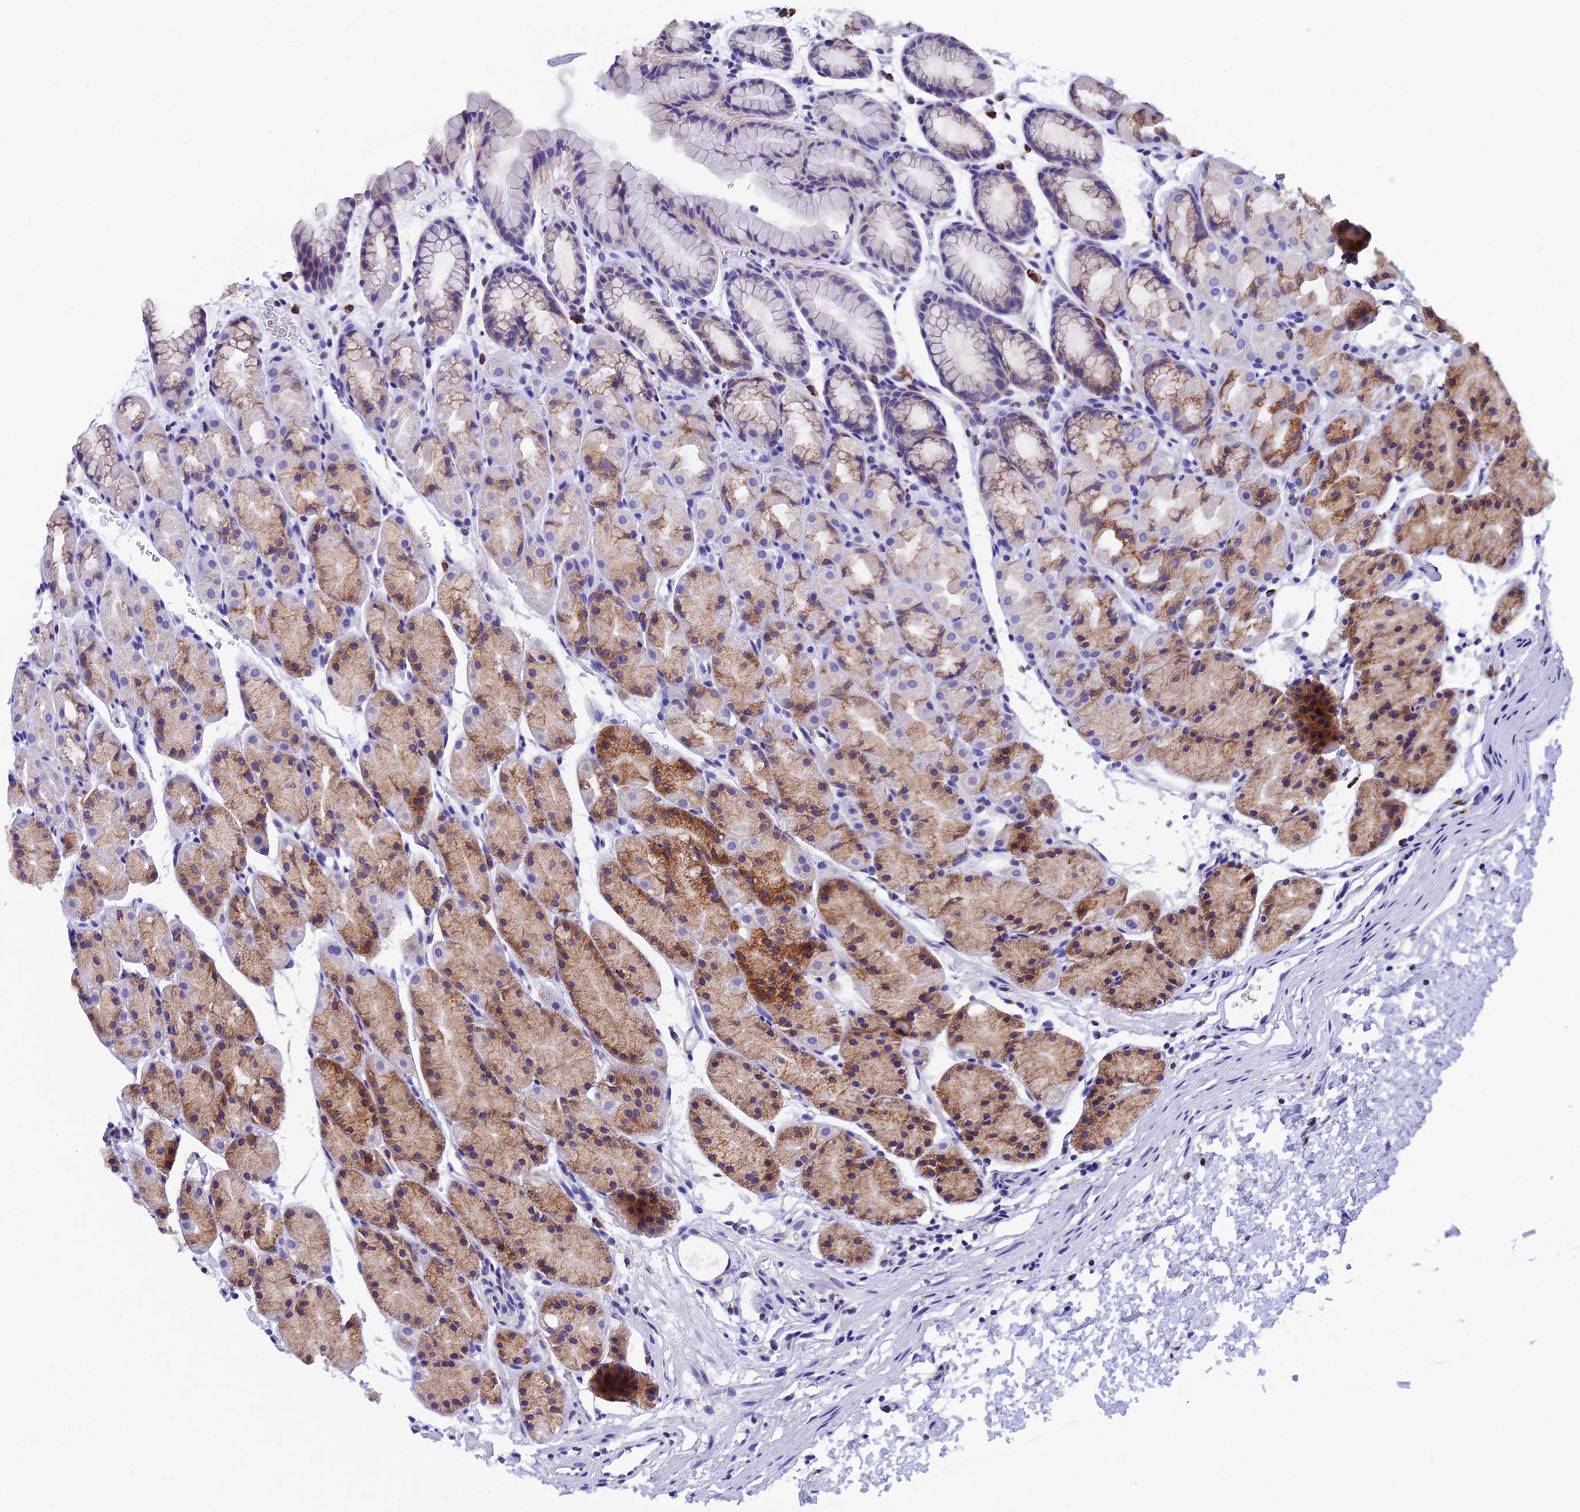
{"staining": {"intensity": "moderate", "quantity": "25%-75%", "location": "cytoplasmic/membranous"}, "tissue": "stomach", "cell_type": "Glandular cells", "image_type": "normal", "snomed": [{"axis": "morphology", "description": "Normal tissue, NOS"}, {"axis": "topography", "description": "Stomach, upper"}, {"axis": "topography", "description": "Stomach"}], "caption": "Immunohistochemistry (IHC) image of normal stomach: stomach stained using IHC exhibits medium levels of moderate protein expression localized specifically in the cytoplasmic/membranous of glandular cells, appearing as a cytoplasmic/membranous brown color.", "gene": "SLC8B1", "patient": {"sex": "male", "age": 47}}